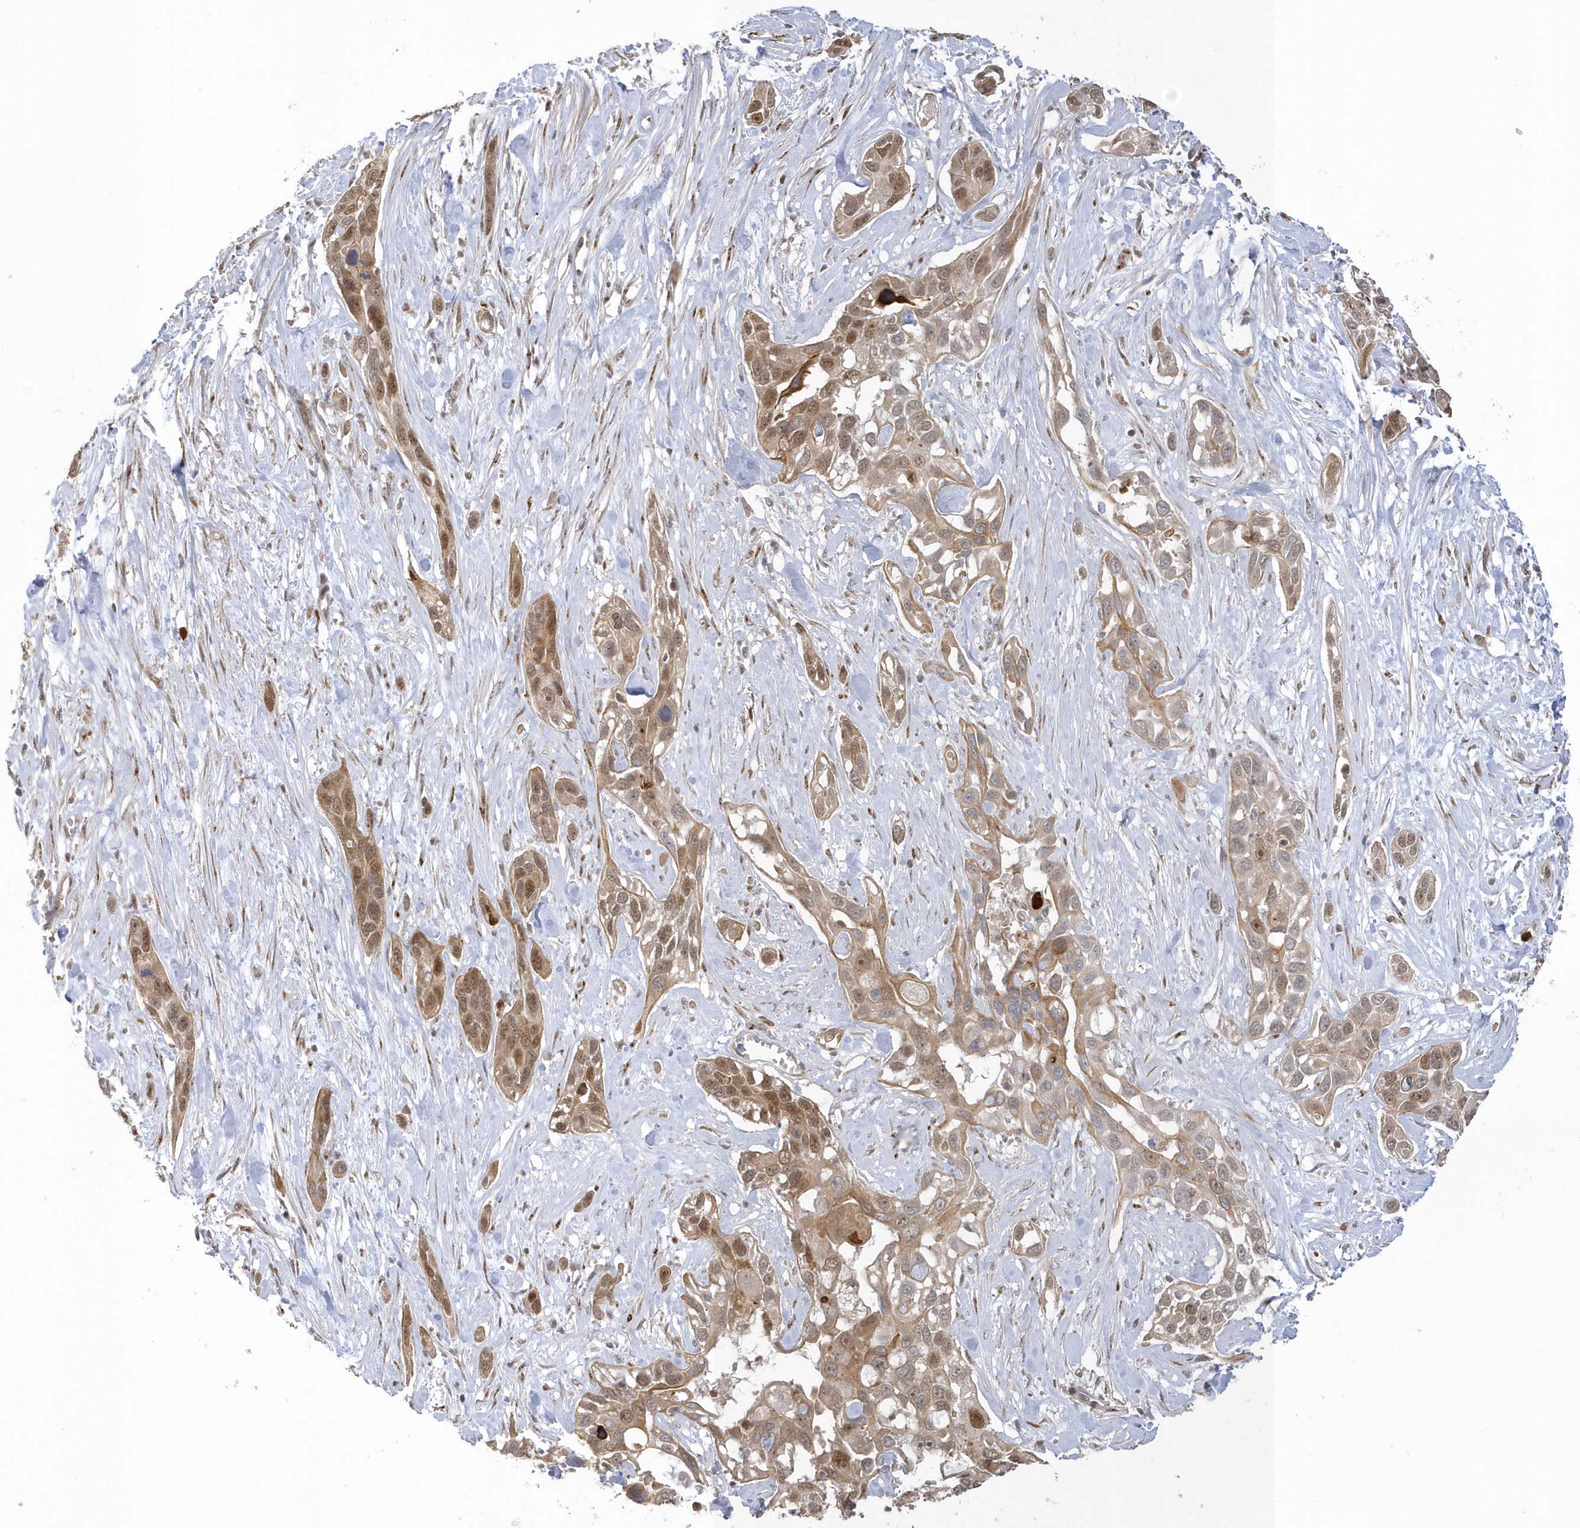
{"staining": {"intensity": "moderate", "quantity": ">75%", "location": "cytoplasmic/membranous,nuclear"}, "tissue": "pancreatic cancer", "cell_type": "Tumor cells", "image_type": "cancer", "snomed": [{"axis": "morphology", "description": "Adenocarcinoma, NOS"}, {"axis": "topography", "description": "Pancreas"}], "caption": "Immunohistochemical staining of pancreatic cancer (adenocarcinoma) exhibits medium levels of moderate cytoplasmic/membranous and nuclear staining in about >75% of tumor cells.", "gene": "NAF1", "patient": {"sex": "female", "age": 60}}